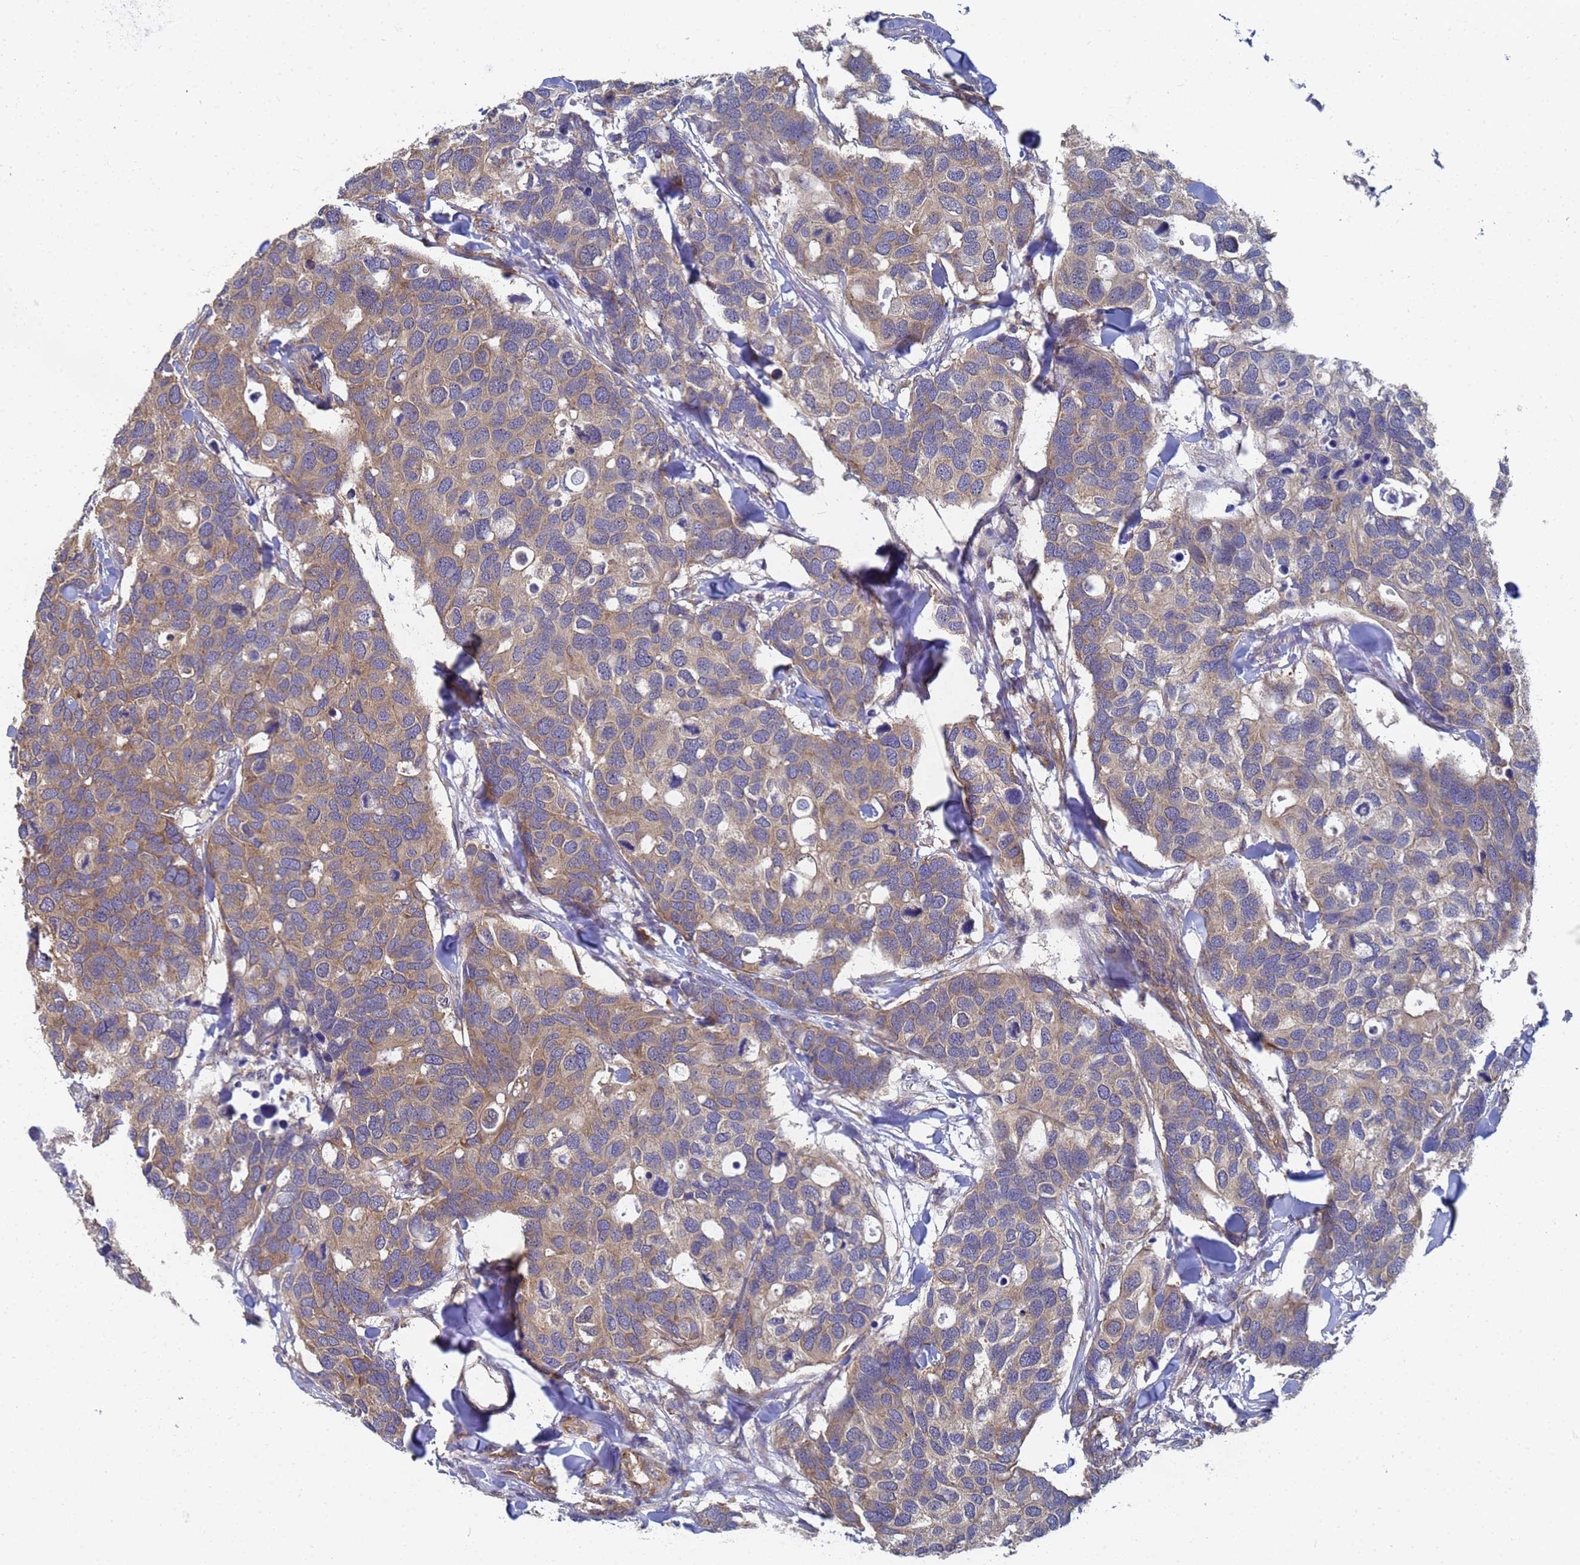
{"staining": {"intensity": "weak", "quantity": "25%-75%", "location": "cytoplasmic/membranous"}, "tissue": "breast cancer", "cell_type": "Tumor cells", "image_type": "cancer", "snomed": [{"axis": "morphology", "description": "Duct carcinoma"}, {"axis": "topography", "description": "Breast"}], "caption": "Breast infiltrating ductal carcinoma tissue shows weak cytoplasmic/membranous positivity in about 25%-75% of tumor cells, visualized by immunohistochemistry. Using DAB (3,3'-diaminobenzidine) (brown) and hematoxylin (blue) stains, captured at high magnification using brightfield microscopy.", "gene": "ALS2CL", "patient": {"sex": "female", "age": 83}}